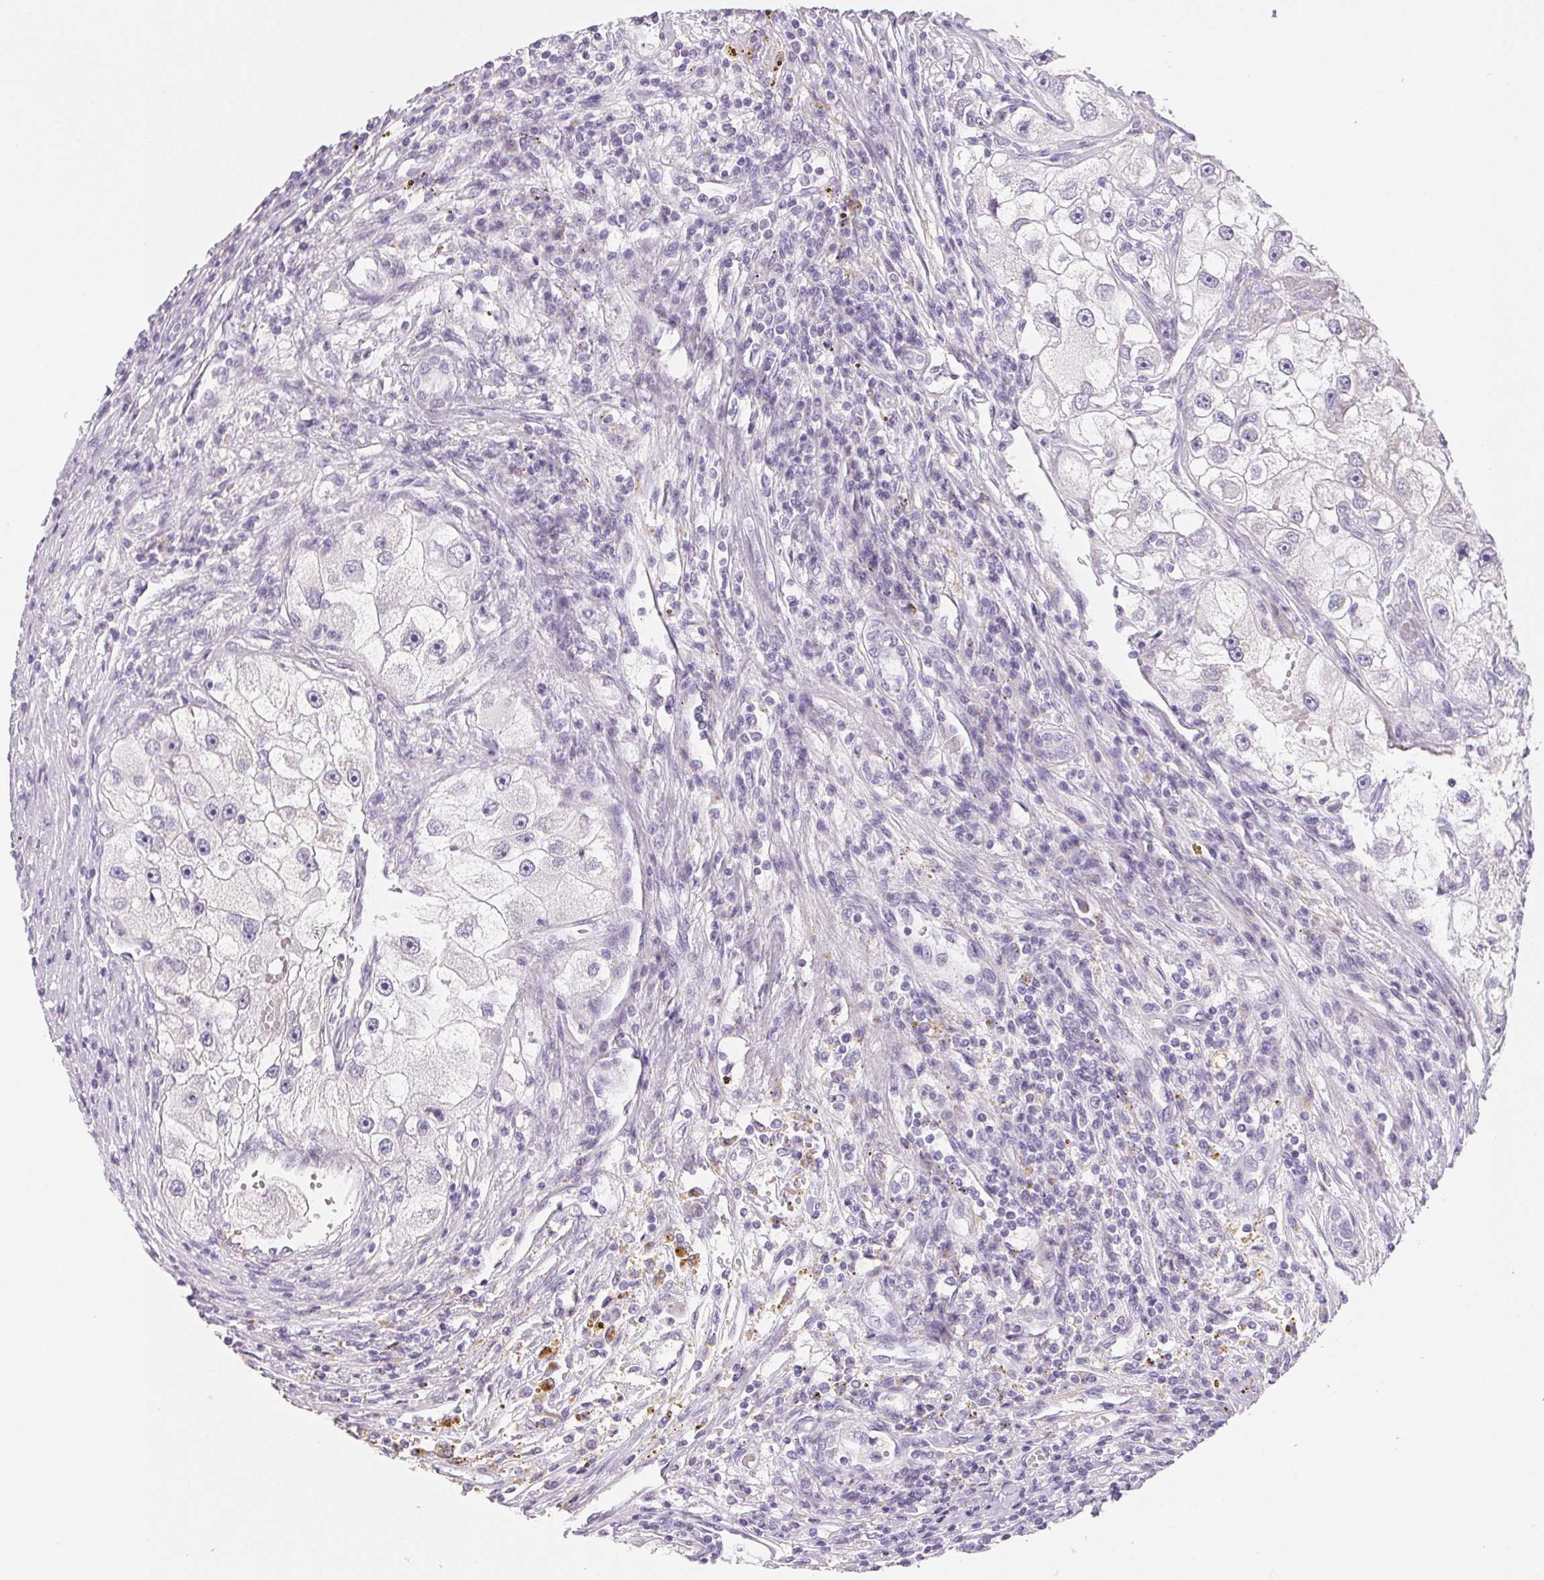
{"staining": {"intensity": "negative", "quantity": "none", "location": "none"}, "tissue": "renal cancer", "cell_type": "Tumor cells", "image_type": "cancer", "snomed": [{"axis": "morphology", "description": "Adenocarcinoma, NOS"}, {"axis": "topography", "description": "Kidney"}], "caption": "DAB immunohistochemical staining of renal cancer reveals no significant positivity in tumor cells.", "gene": "BPIFB2", "patient": {"sex": "male", "age": 63}}